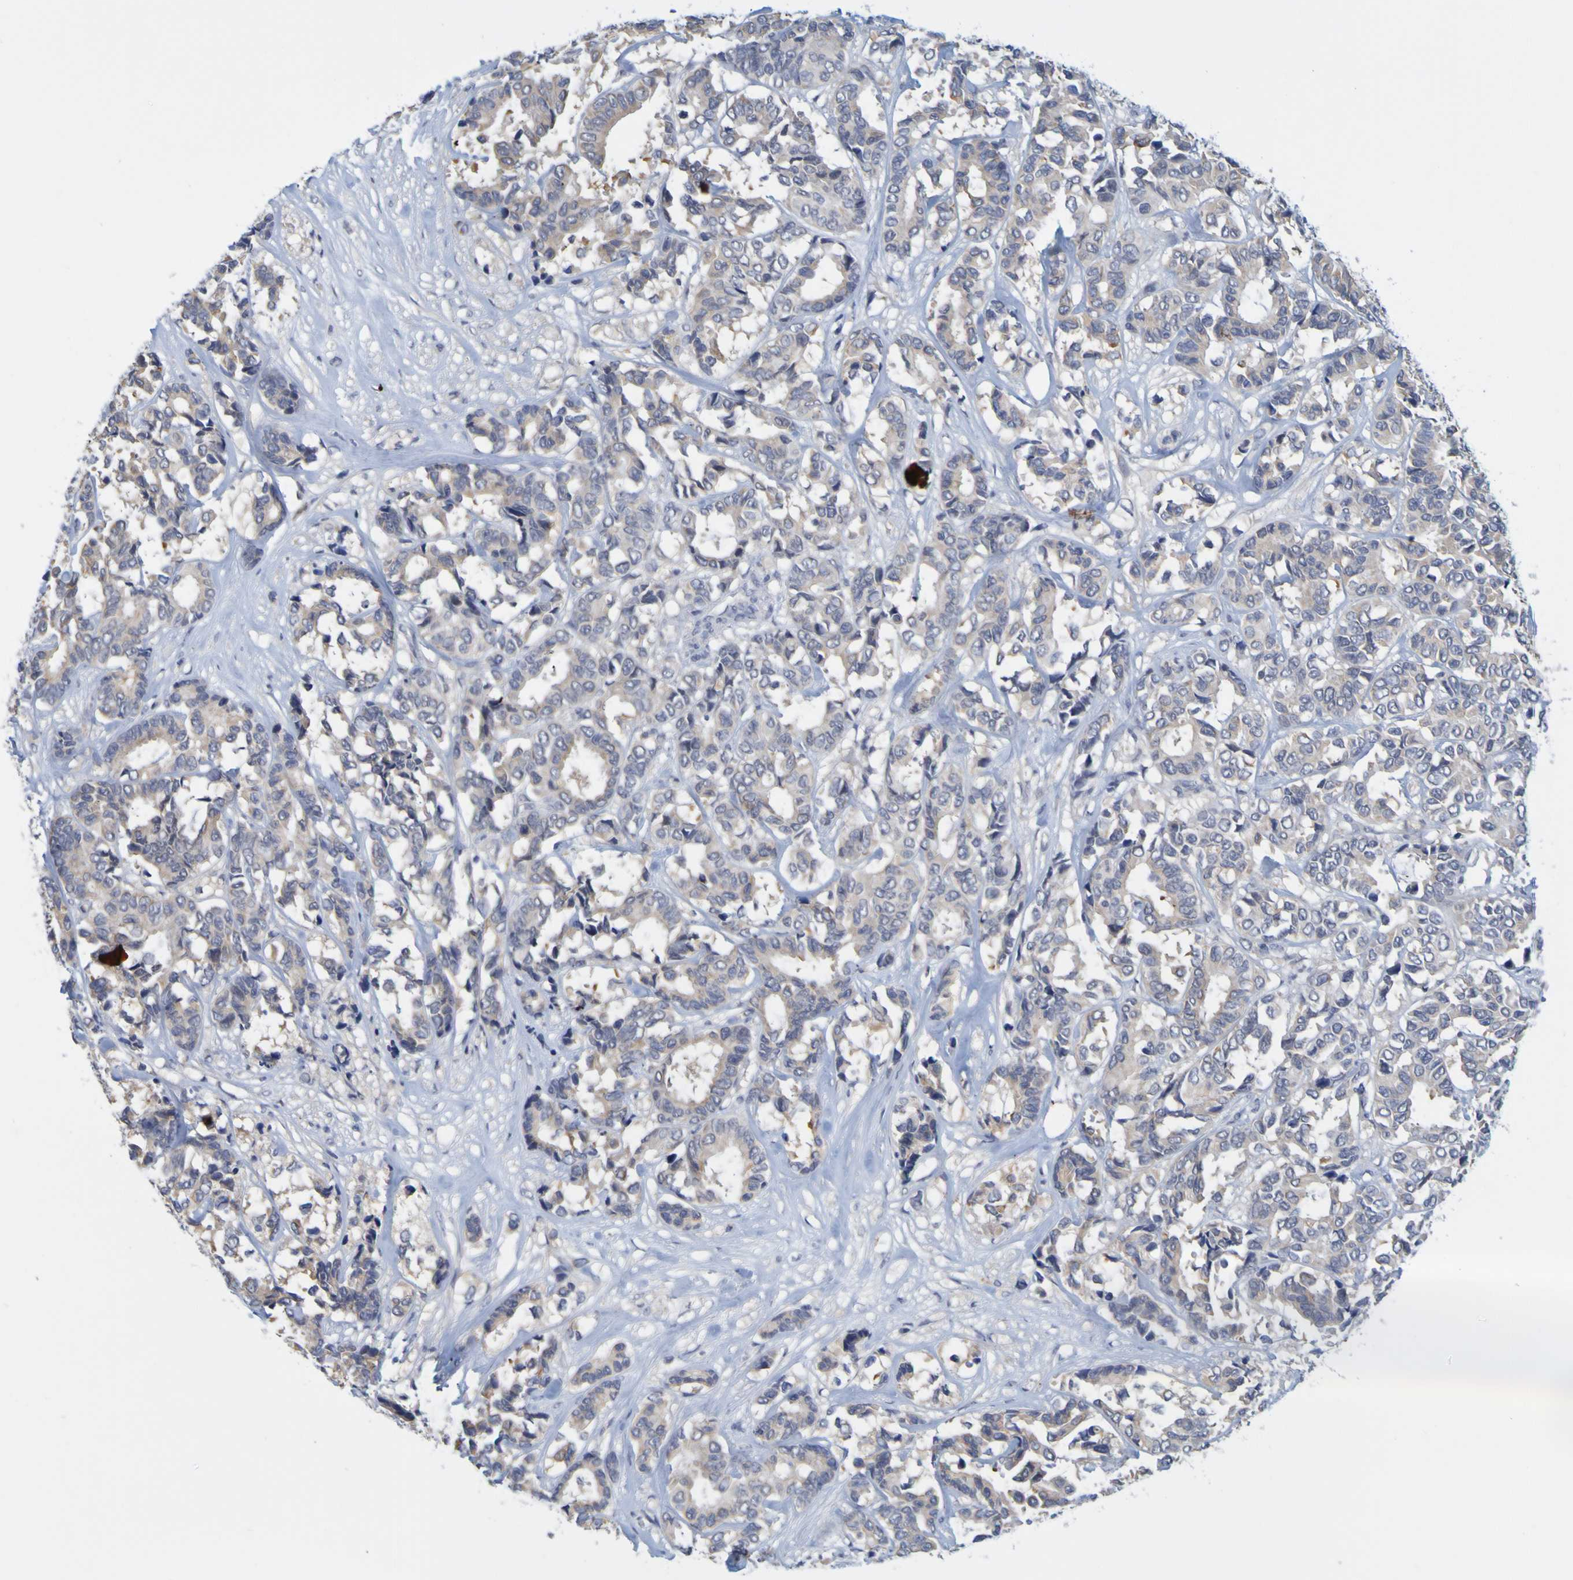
{"staining": {"intensity": "negative", "quantity": "none", "location": "none"}, "tissue": "breast cancer", "cell_type": "Tumor cells", "image_type": "cancer", "snomed": [{"axis": "morphology", "description": "Duct carcinoma"}, {"axis": "topography", "description": "Breast"}], "caption": "This is an immunohistochemistry histopathology image of human breast cancer (intraductal carcinoma). There is no positivity in tumor cells.", "gene": "ENDOU", "patient": {"sex": "female", "age": 87}}